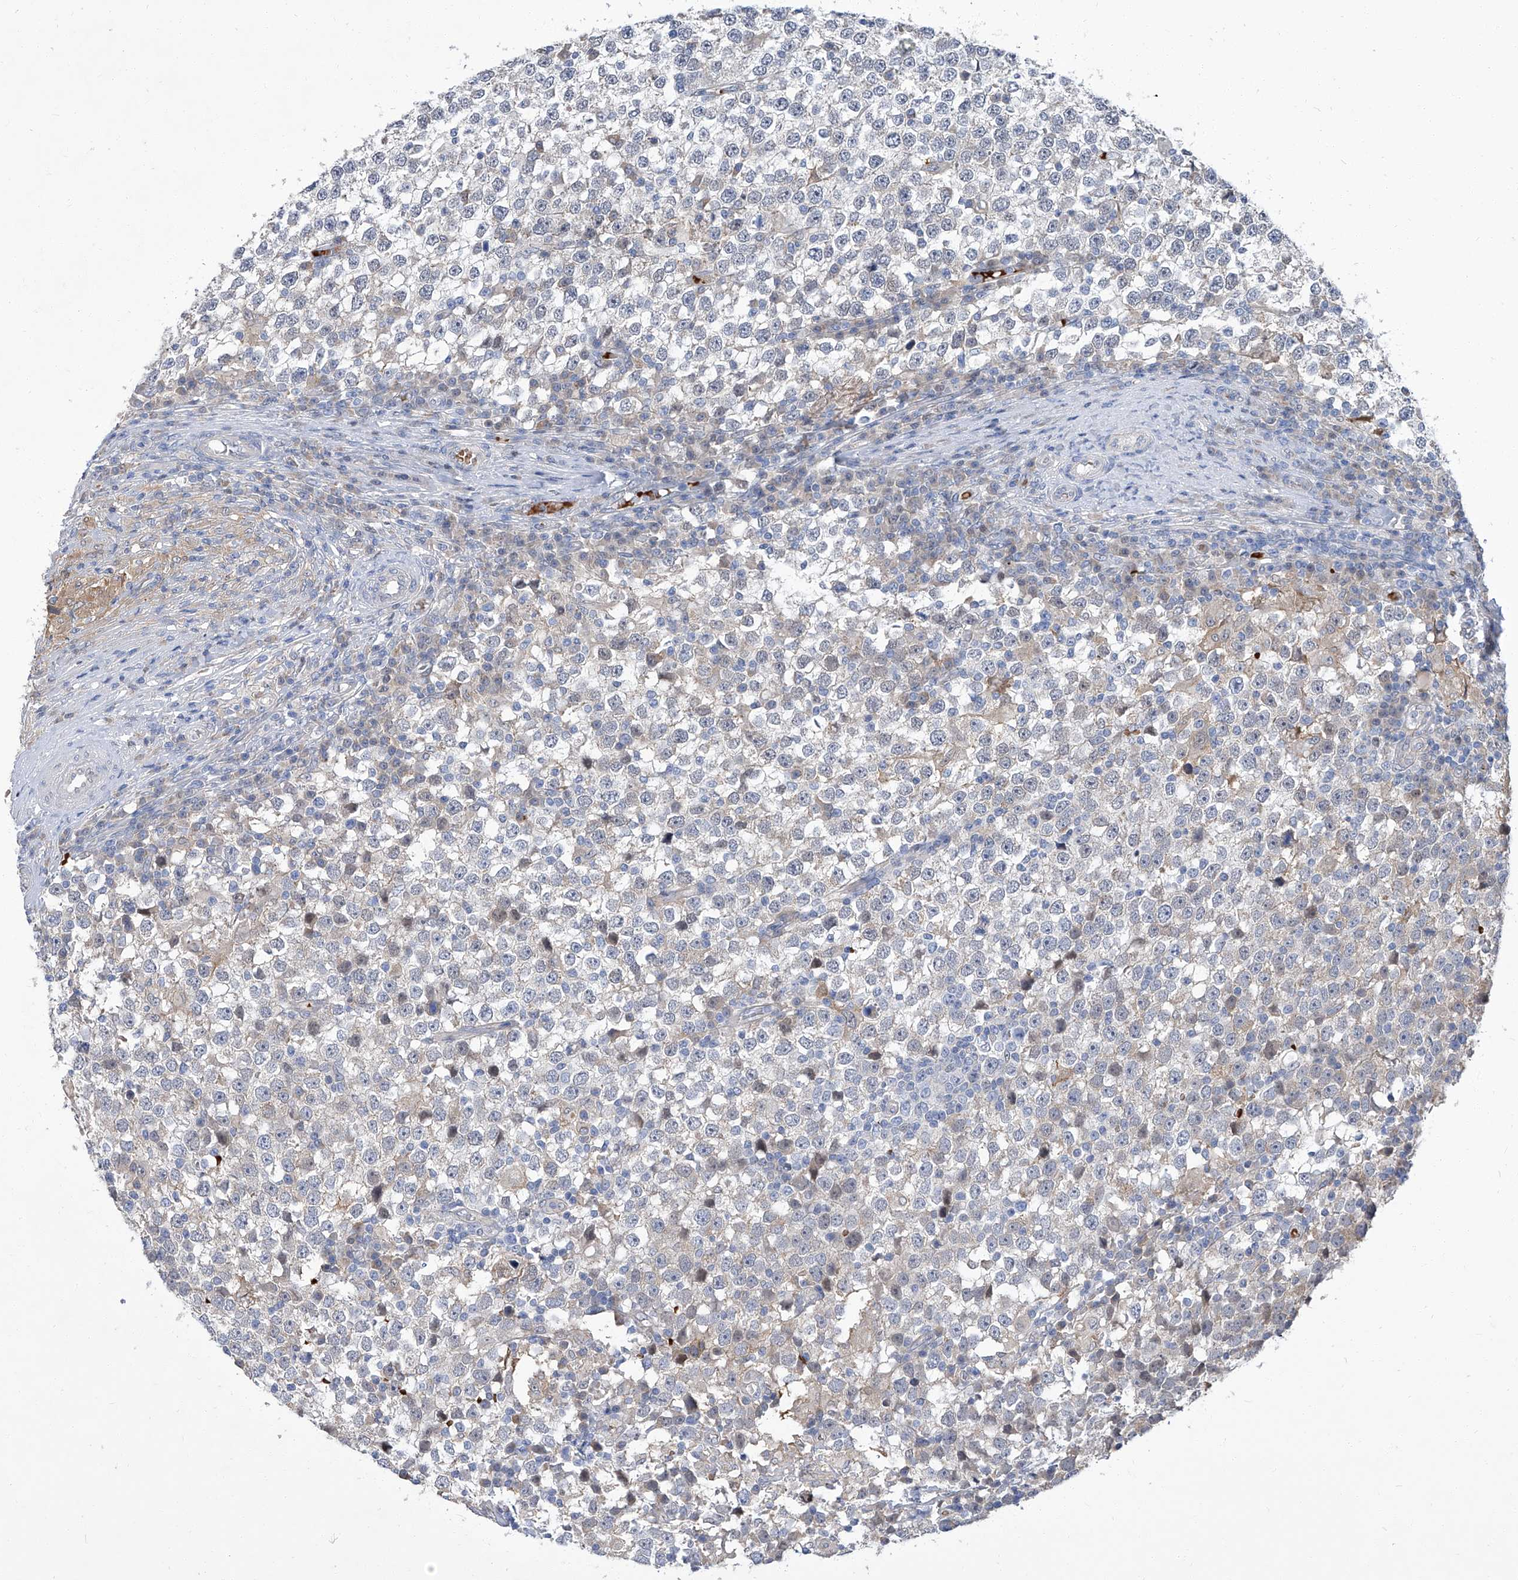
{"staining": {"intensity": "negative", "quantity": "none", "location": "none"}, "tissue": "testis cancer", "cell_type": "Tumor cells", "image_type": "cancer", "snomed": [{"axis": "morphology", "description": "Seminoma, NOS"}, {"axis": "topography", "description": "Testis"}], "caption": "Seminoma (testis) was stained to show a protein in brown. There is no significant staining in tumor cells.", "gene": "PARD3", "patient": {"sex": "male", "age": 65}}